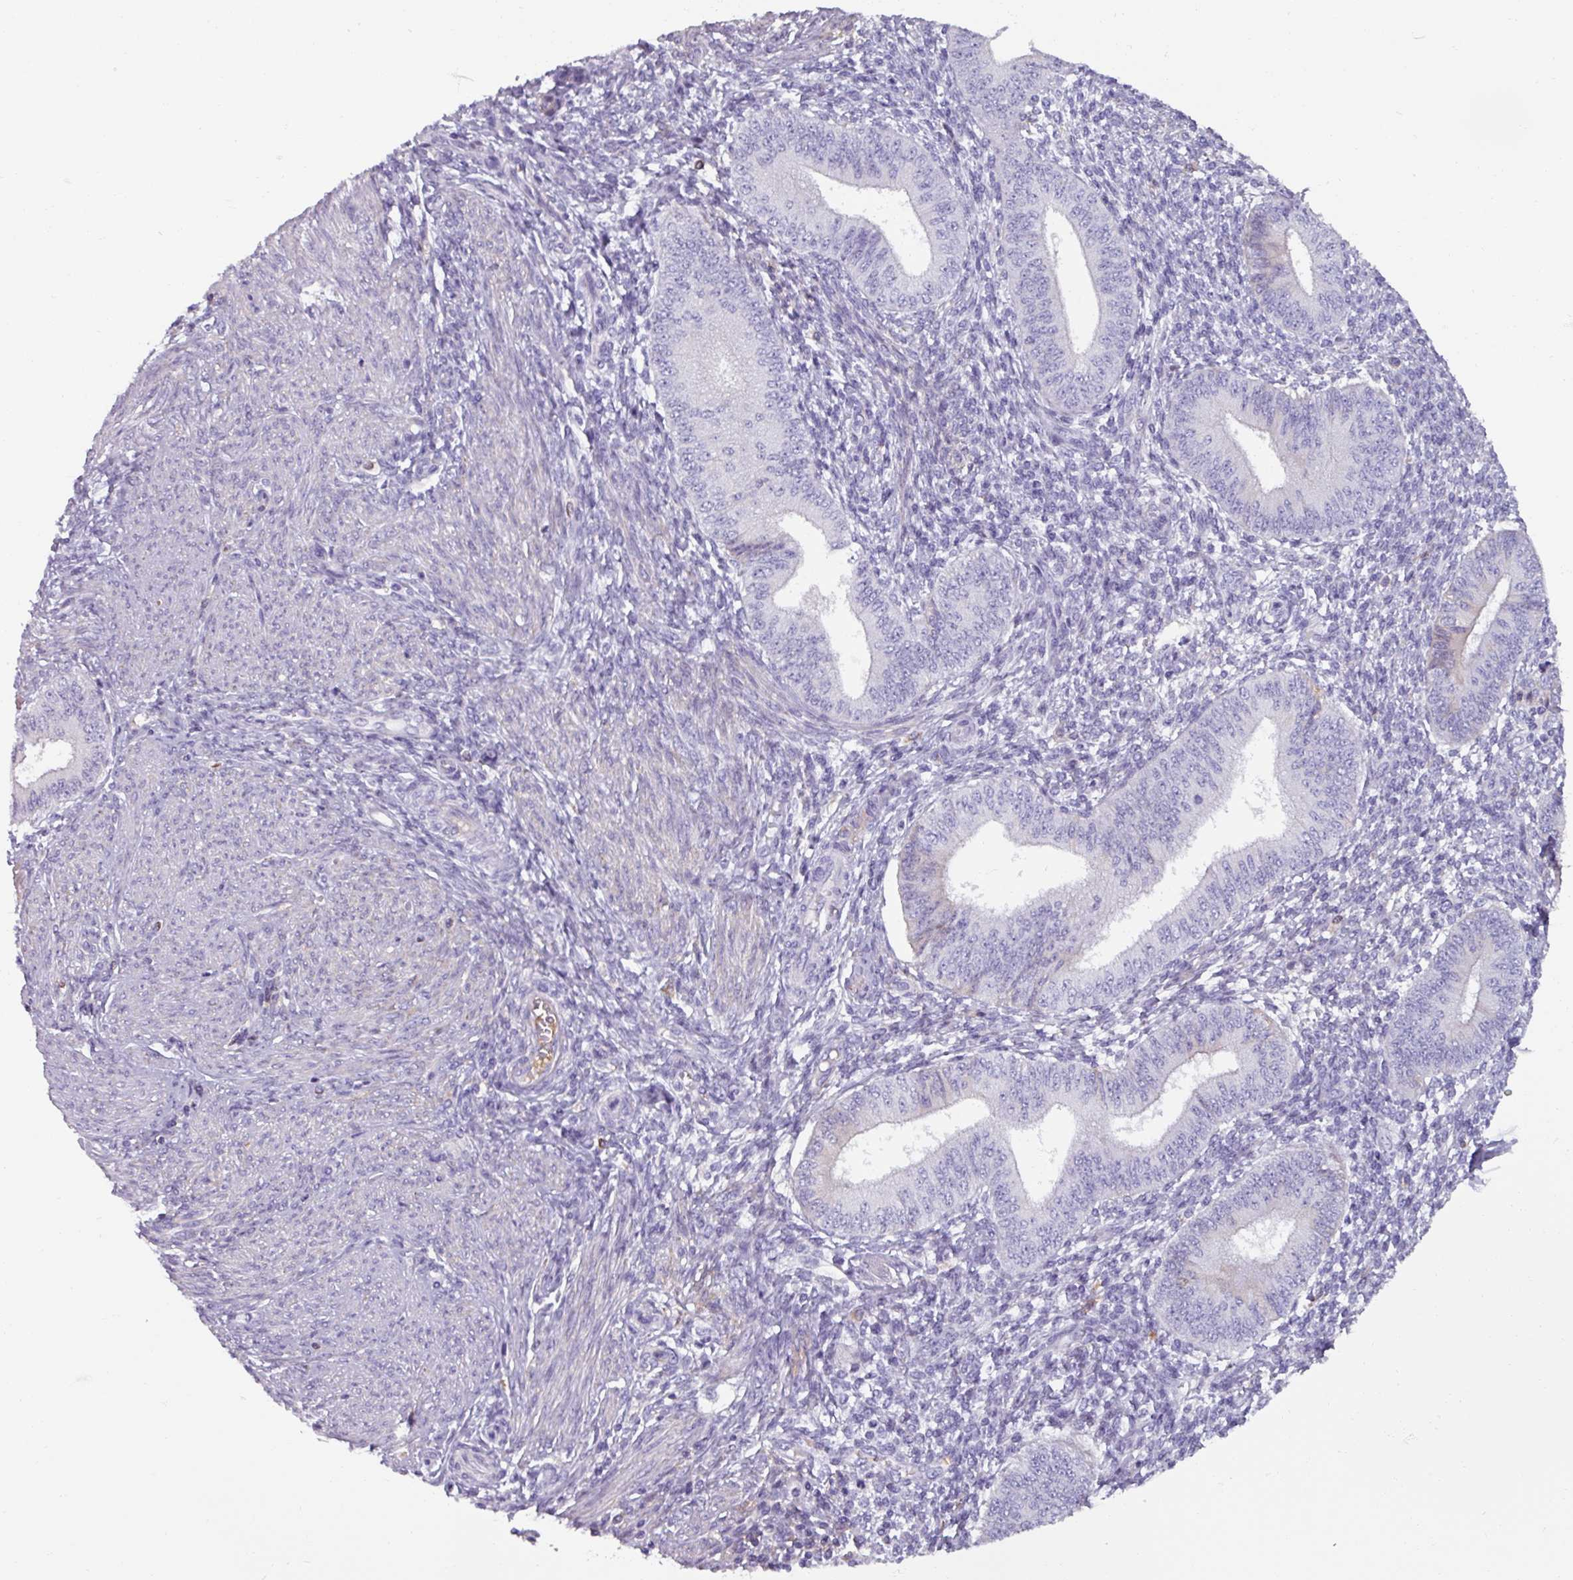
{"staining": {"intensity": "negative", "quantity": "none", "location": "none"}, "tissue": "endometrium", "cell_type": "Cells in endometrial stroma", "image_type": "normal", "snomed": [{"axis": "morphology", "description": "Normal tissue, NOS"}, {"axis": "topography", "description": "Endometrium"}], "caption": "This is an IHC image of normal endometrium. There is no positivity in cells in endometrial stroma.", "gene": "SPESP1", "patient": {"sex": "female", "age": 49}}